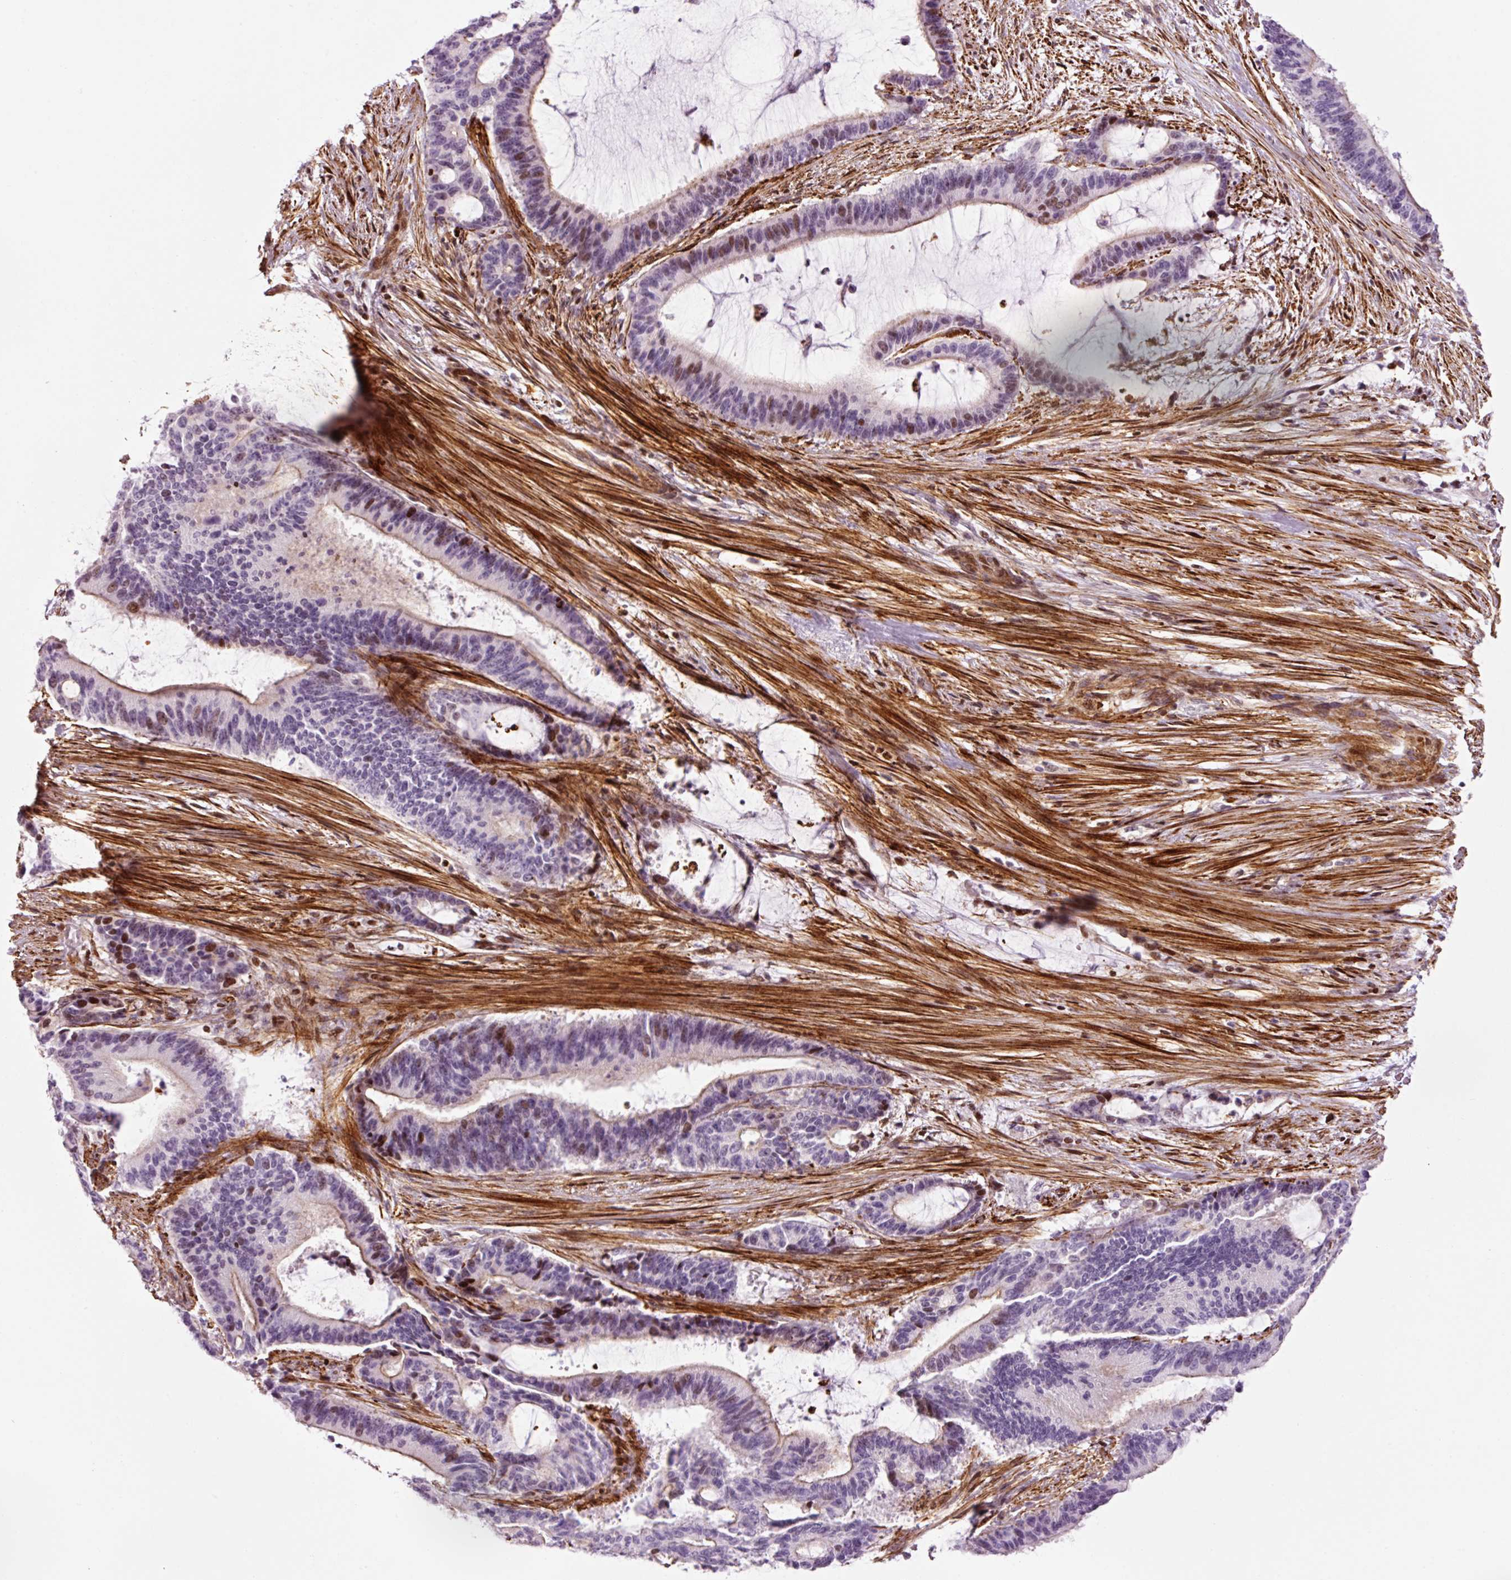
{"staining": {"intensity": "moderate", "quantity": "<25%", "location": "cytoplasmic/membranous,nuclear"}, "tissue": "liver cancer", "cell_type": "Tumor cells", "image_type": "cancer", "snomed": [{"axis": "morphology", "description": "Normal tissue, NOS"}, {"axis": "morphology", "description": "Cholangiocarcinoma"}, {"axis": "topography", "description": "Liver"}, {"axis": "topography", "description": "Peripheral nerve tissue"}], "caption": "Immunohistochemistry (IHC) of human liver cholangiocarcinoma reveals low levels of moderate cytoplasmic/membranous and nuclear staining in about <25% of tumor cells. (DAB = brown stain, brightfield microscopy at high magnification).", "gene": "ANKRD20A1", "patient": {"sex": "female", "age": 73}}